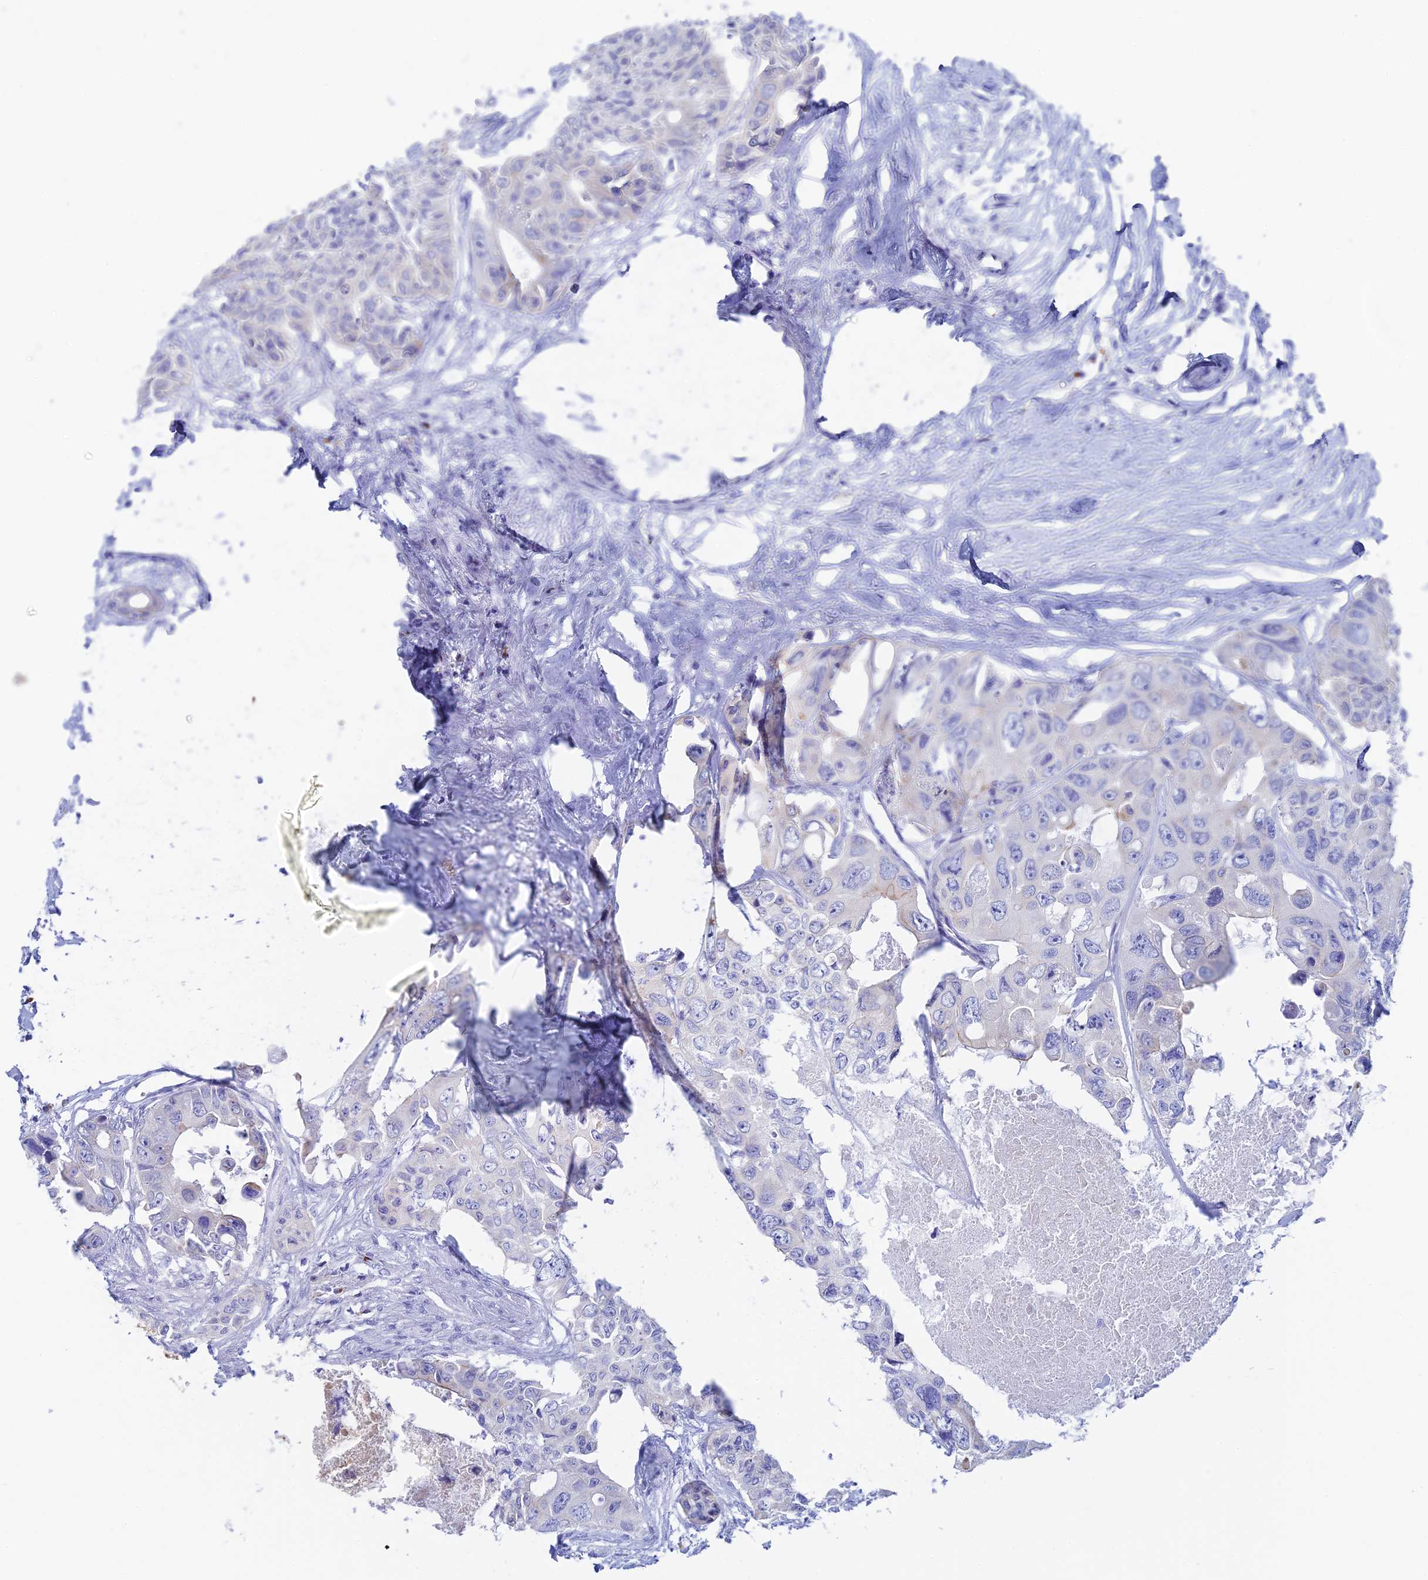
{"staining": {"intensity": "negative", "quantity": "none", "location": "none"}, "tissue": "colorectal cancer", "cell_type": "Tumor cells", "image_type": "cancer", "snomed": [{"axis": "morphology", "description": "Adenocarcinoma, NOS"}, {"axis": "topography", "description": "Rectum"}], "caption": "Adenocarcinoma (colorectal) was stained to show a protein in brown. There is no significant expression in tumor cells.", "gene": "CEP152", "patient": {"sex": "male", "age": 87}}